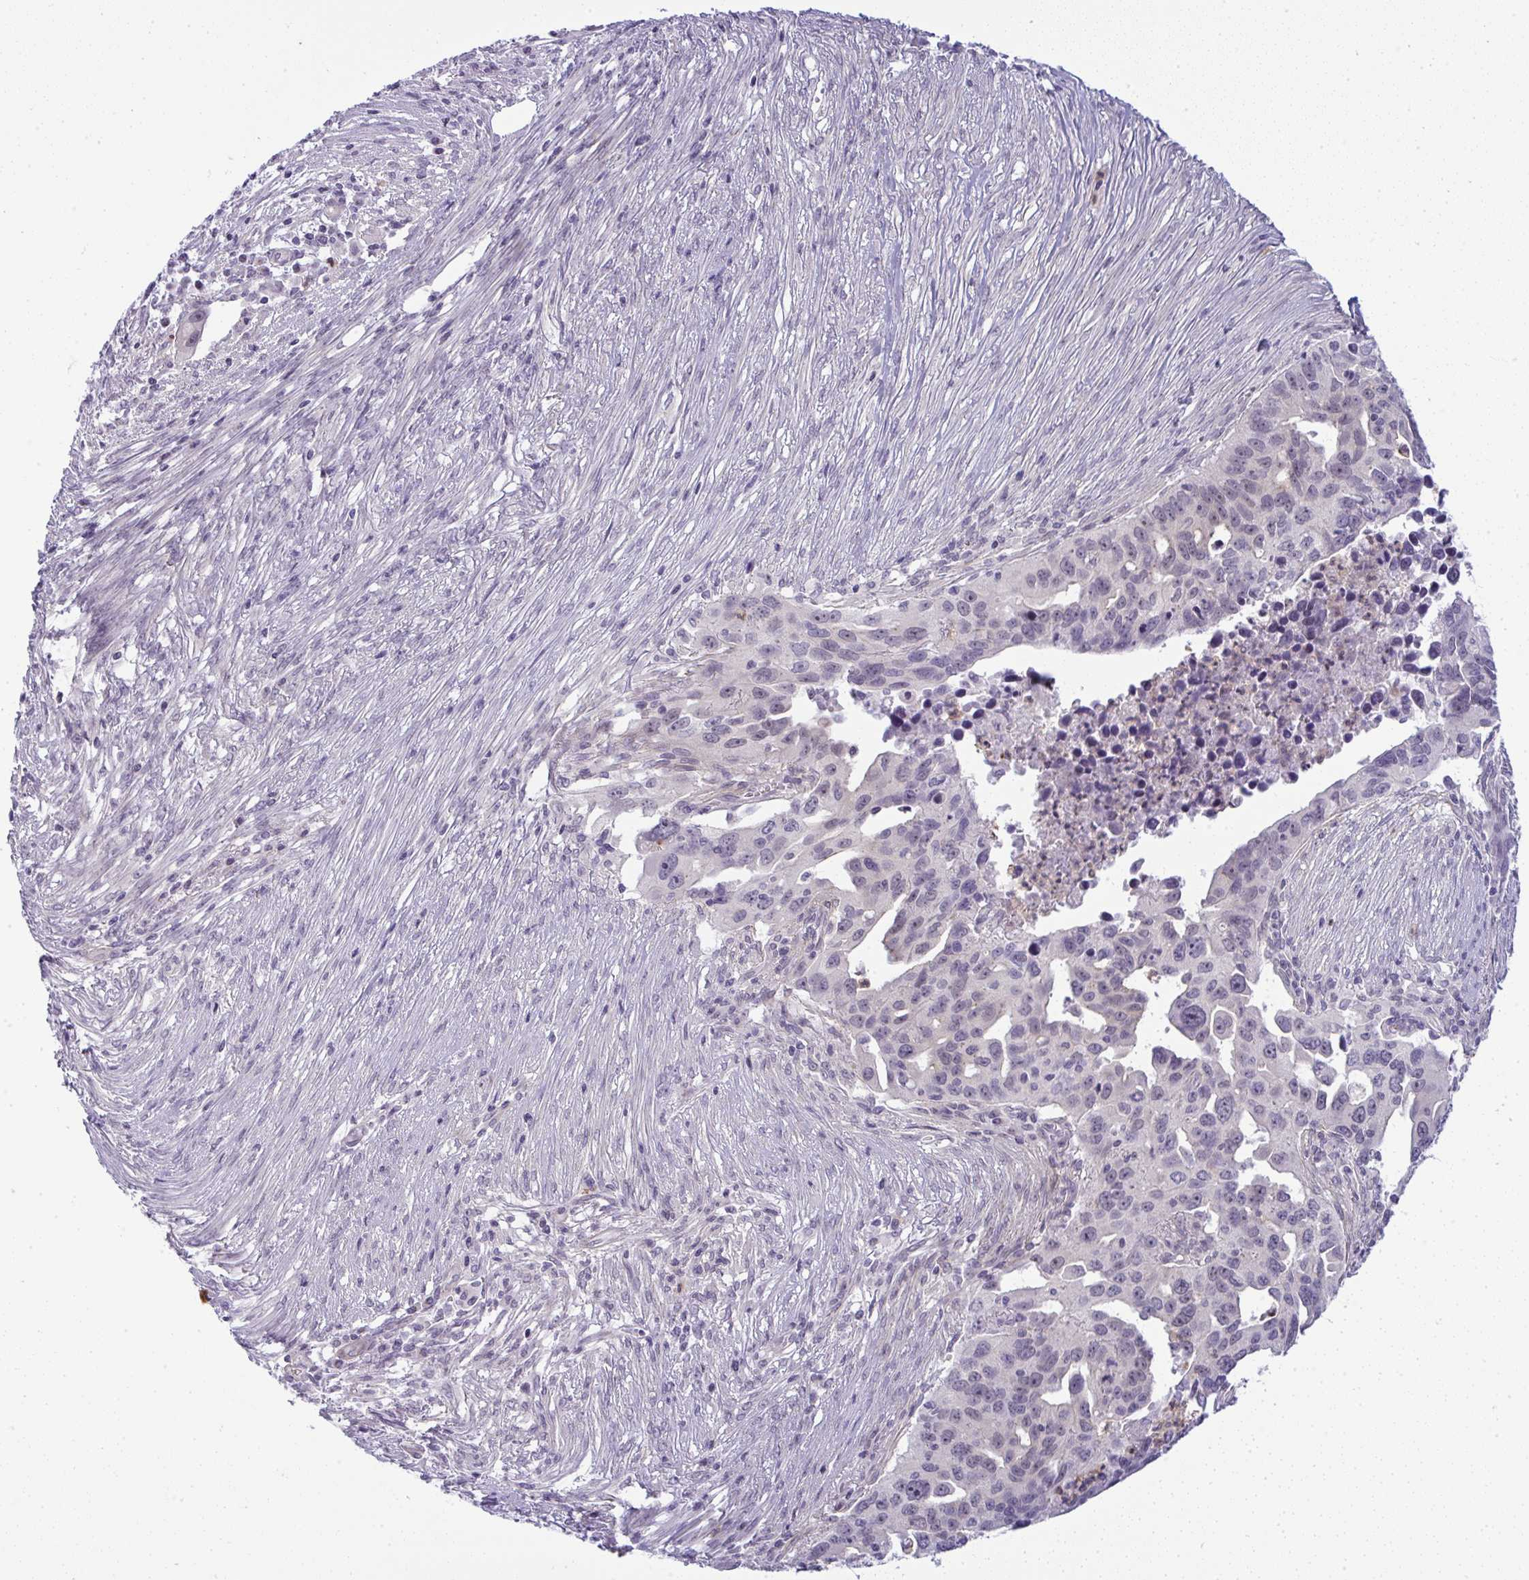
{"staining": {"intensity": "negative", "quantity": "none", "location": "none"}, "tissue": "ovarian cancer", "cell_type": "Tumor cells", "image_type": "cancer", "snomed": [{"axis": "morphology", "description": "Carcinoma, endometroid"}, {"axis": "morphology", "description": "Cystadenocarcinoma, serous, NOS"}, {"axis": "topography", "description": "Ovary"}], "caption": "Ovarian cancer stained for a protein using immunohistochemistry demonstrates no expression tumor cells.", "gene": "DZIP1", "patient": {"sex": "female", "age": 45}}